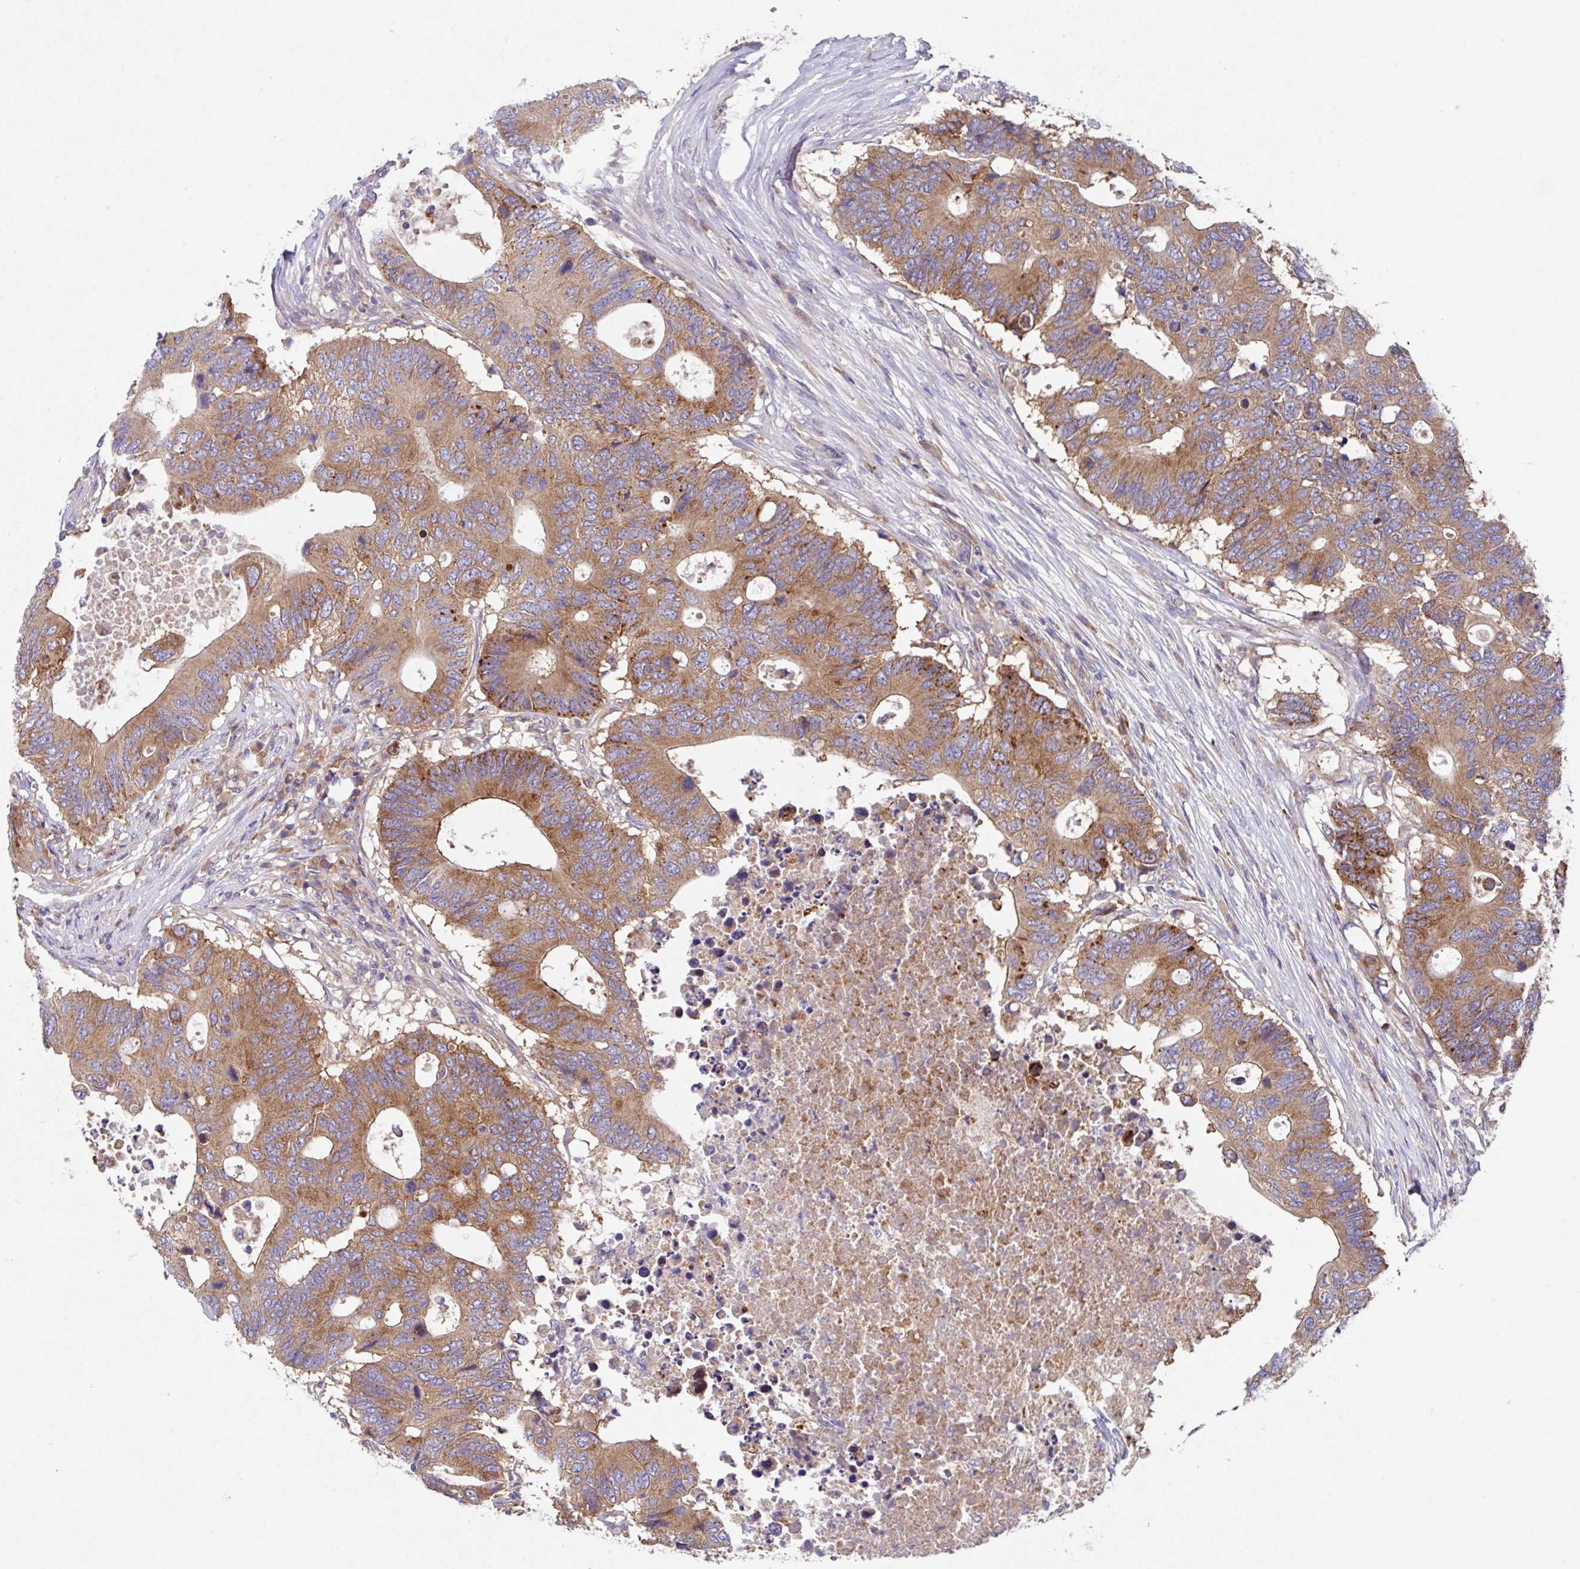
{"staining": {"intensity": "moderate", "quantity": ">75%", "location": "cytoplasmic/membranous"}, "tissue": "colorectal cancer", "cell_type": "Tumor cells", "image_type": "cancer", "snomed": [{"axis": "morphology", "description": "Adenocarcinoma, NOS"}, {"axis": "topography", "description": "Colon"}], "caption": "A medium amount of moderate cytoplasmic/membranous staining is appreciated in approximately >75% of tumor cells in colorectal adenocarcinoma tissue.", "gene": "EIF4B", "patient": {"sex": "male", "age": 71}}